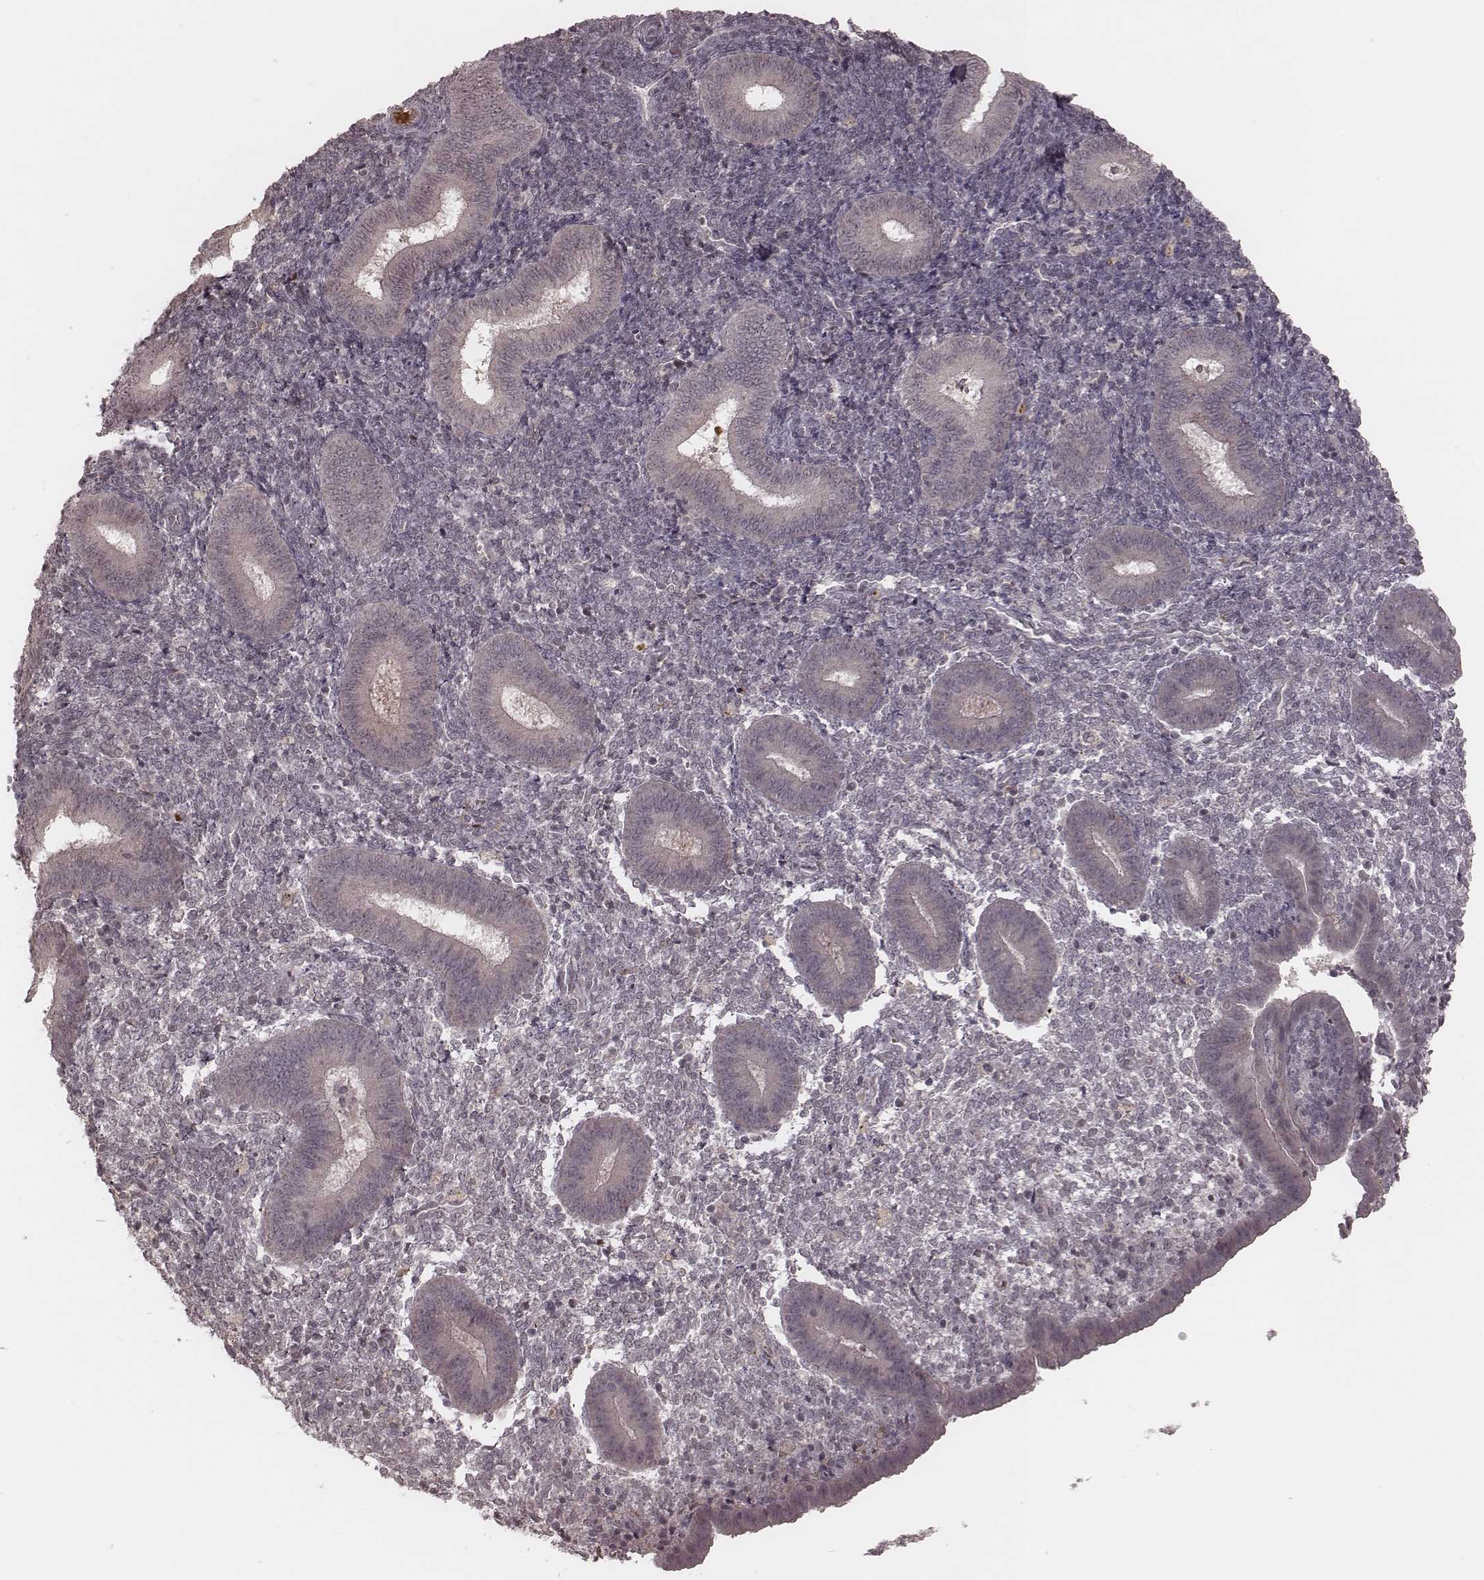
{"staining": {"intensity": "weak", "quantity": "<25%", "location": "cytoplasmic/membranous"}, "tissue": "endometrium", "cell_type": "Cells in endometrial stroma", "image_type": "normal", "snomed": [{"axis": "morphology", "description": "Normal tissue, NOS"}, {"axis": "topography", "description": "Endometrium"}], "caption": "A photomicrograph of endometrium stained for a protein exhibits no brown staining in cells in endometrial stroma. (IHC, brightfield microscopy, high magnification).", "gene": "IL5", "patient": {"sex": "female", "age": 25}}